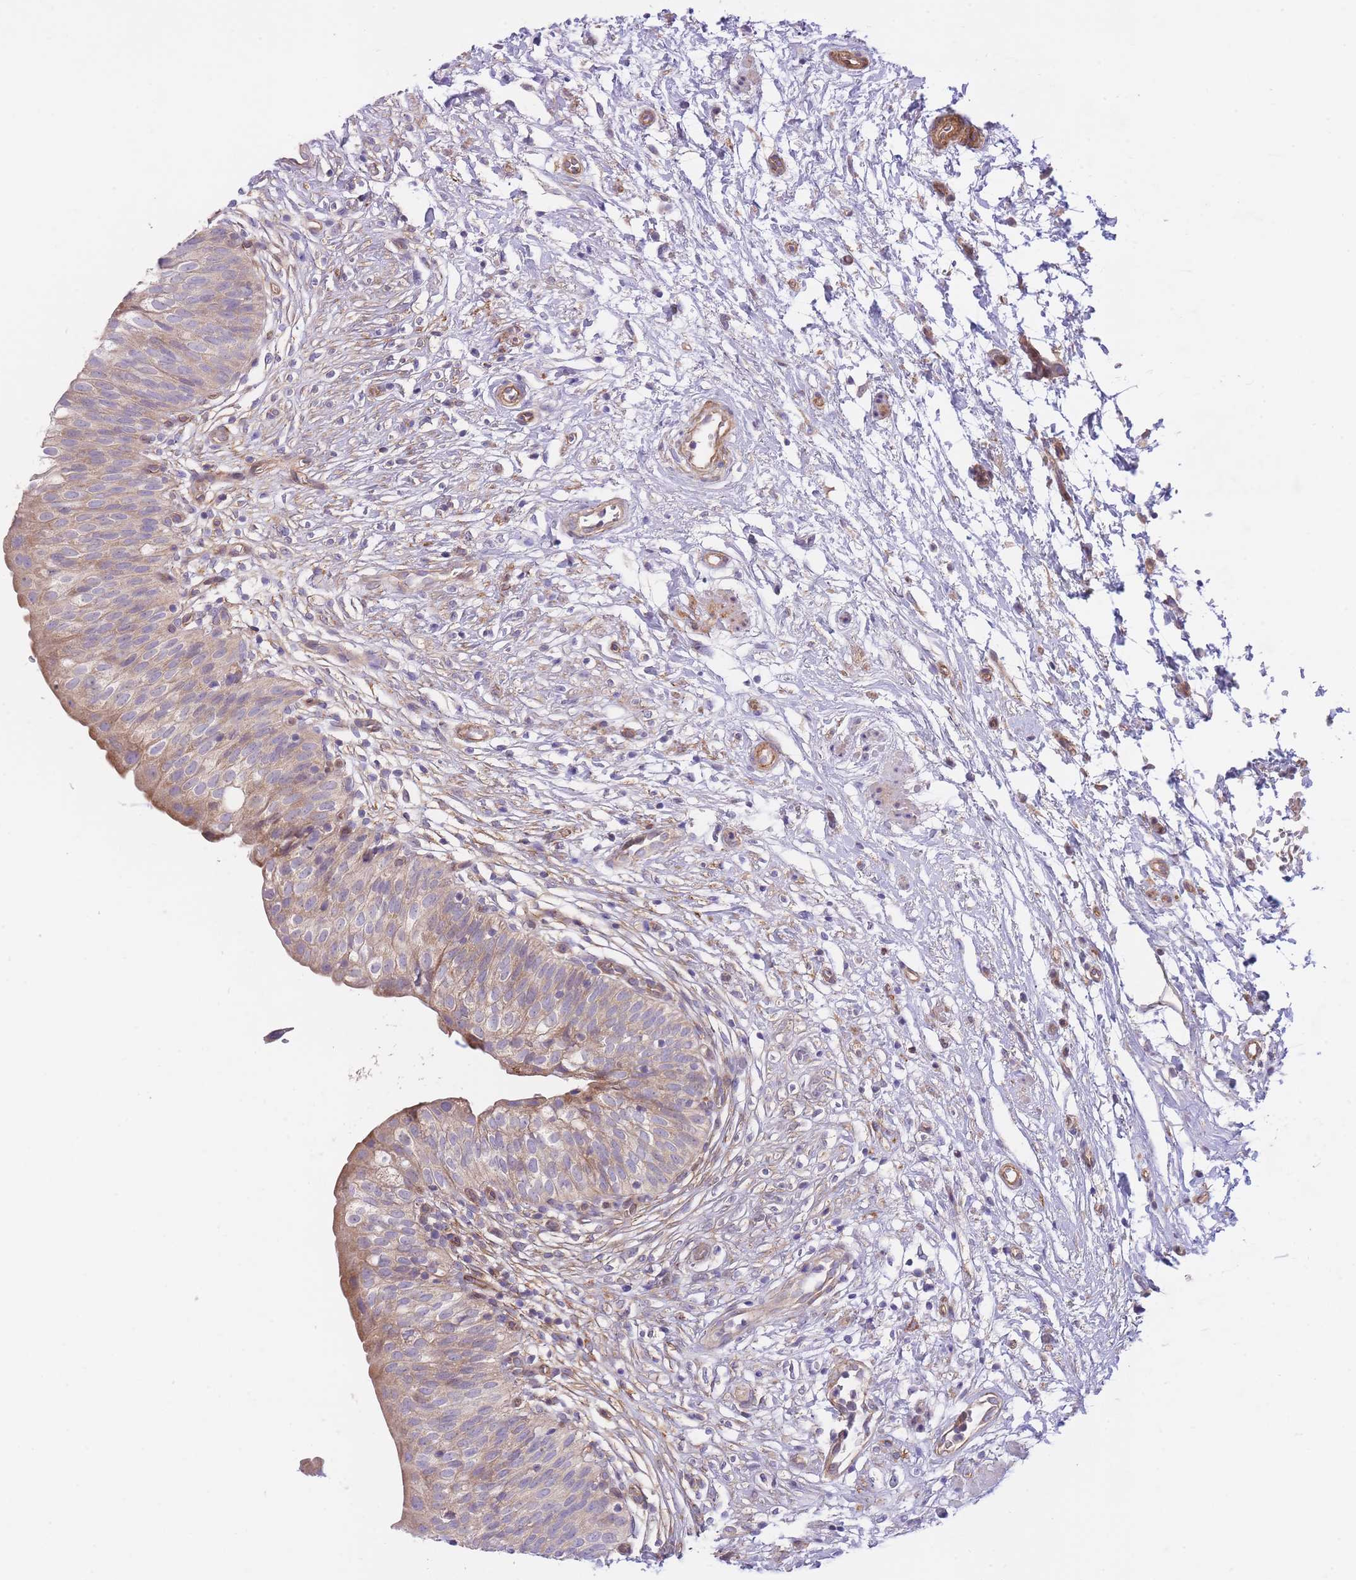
{"staining": {"intensity": "weak", "quantity": ">75%", "location": "cytoplasmic/membranous"}, "tissue": "urinary bladder", "cell_type": "Urothelial cells", "image_type": "normal", "snomed": [{"axis": "morphology", "description": "Normal tissue, NOS"}, {"axis": "topography", "description": "Urinary bladder"}], "caption": "IHC histopathology image of normal human urinary bladder stained for a protein (brown), which shows low levels of weak cytoplasmic/membranous expression in about >75% of urothelial cells.", "gene": "CHAC1", "patient": {"sex": "male", "age": 55}}